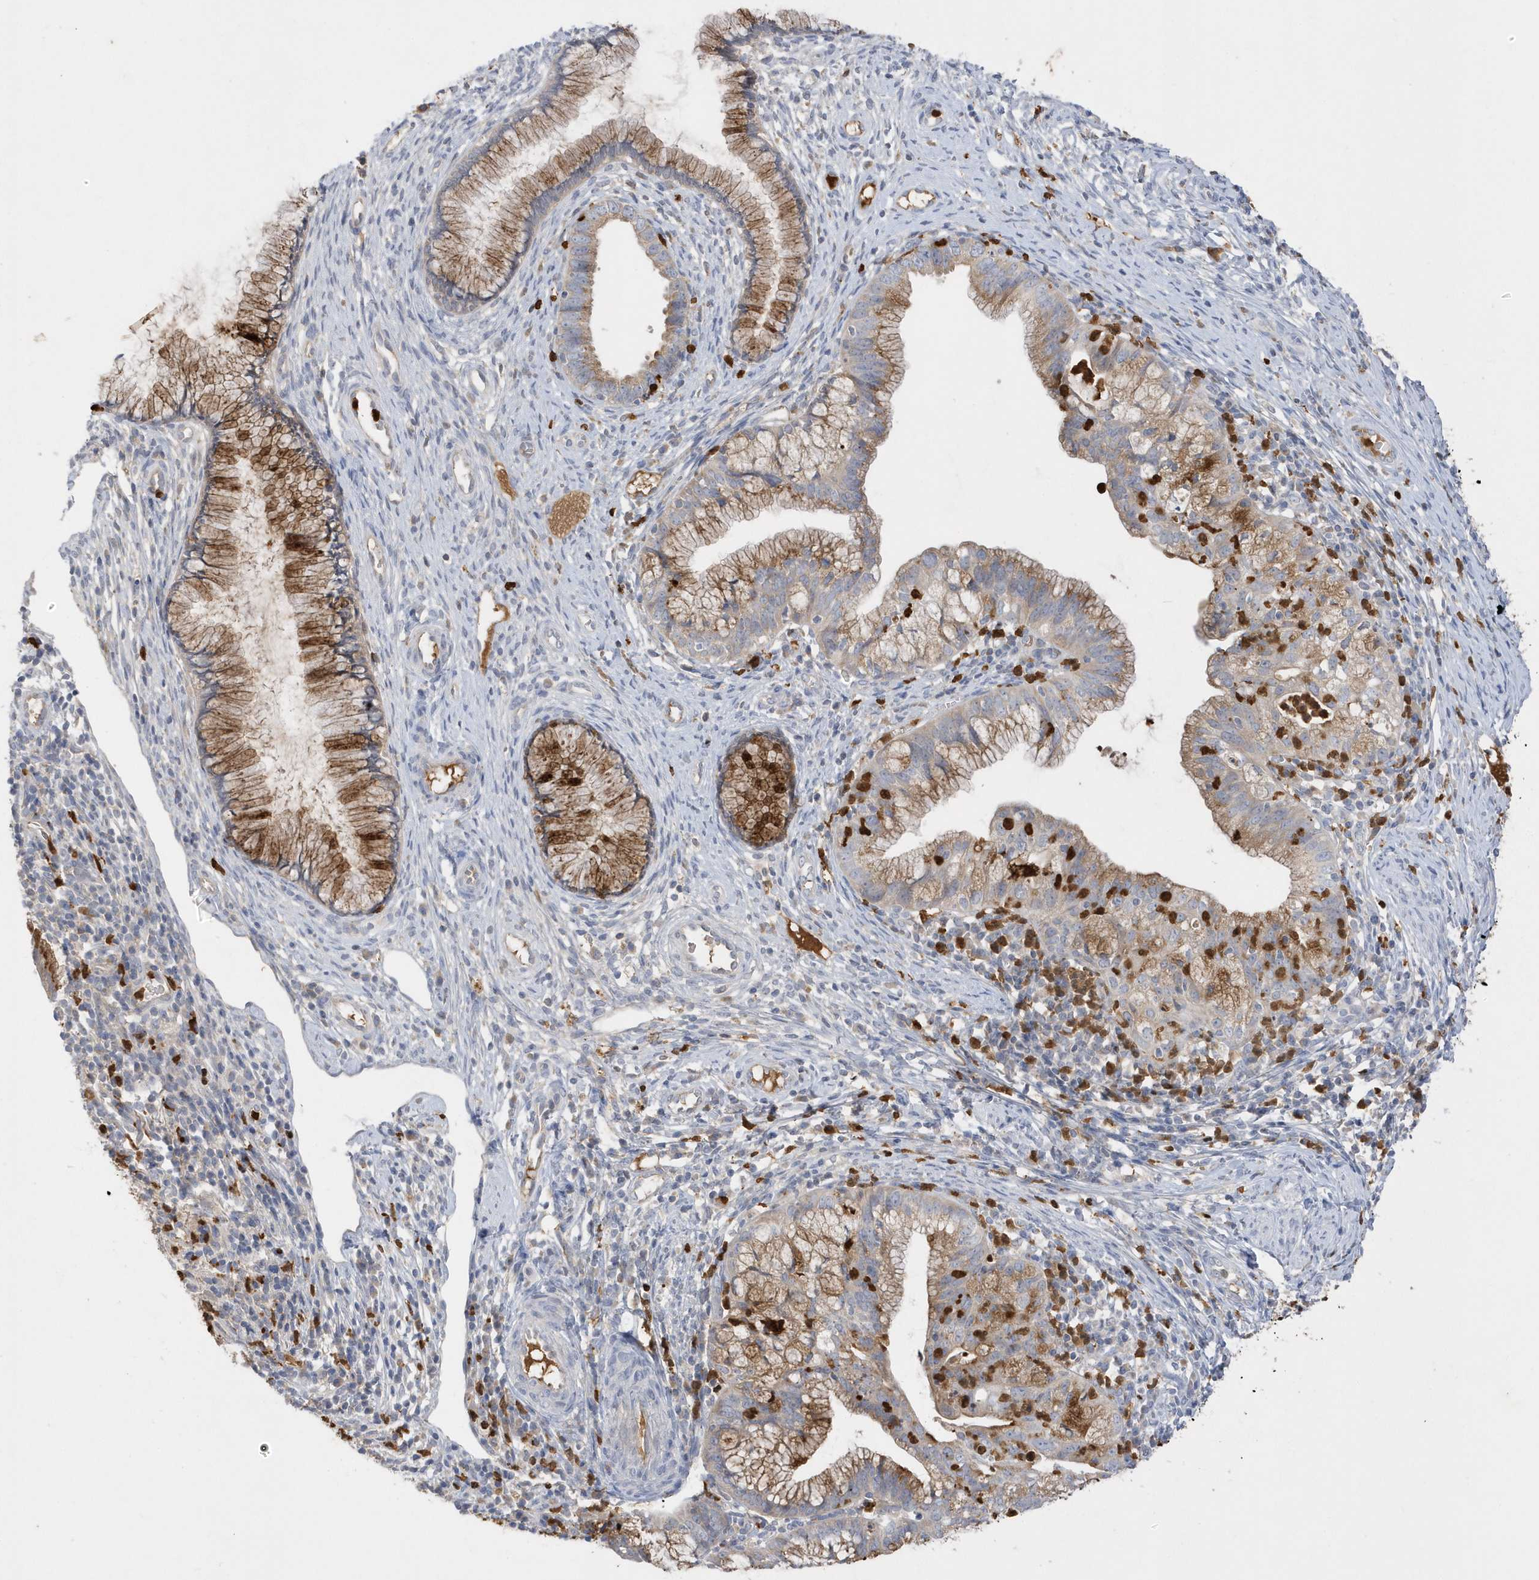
{"staining": {"intensity": "moderate", "quantity": ">75%", "location": "cytoplasmic/membranous"}, "tissue": "cervical cancer", "cell_type": "Tumor cells", "image_type": "cancer", "snomed": [{"axis": "morphology", "description": "Adenocarcinoma, NOS"}, {"axis": "topography", "description": "Cervix"}], "caption": "Immunohistochemical staining of cervical cancer (adenocarcinoma) displays medium levels of moderate cytoplasmic/membranous protein staining in about >75% of tumor cells.", "gene": "DPP9", "patient": {"sex": "female", "age": 36}}